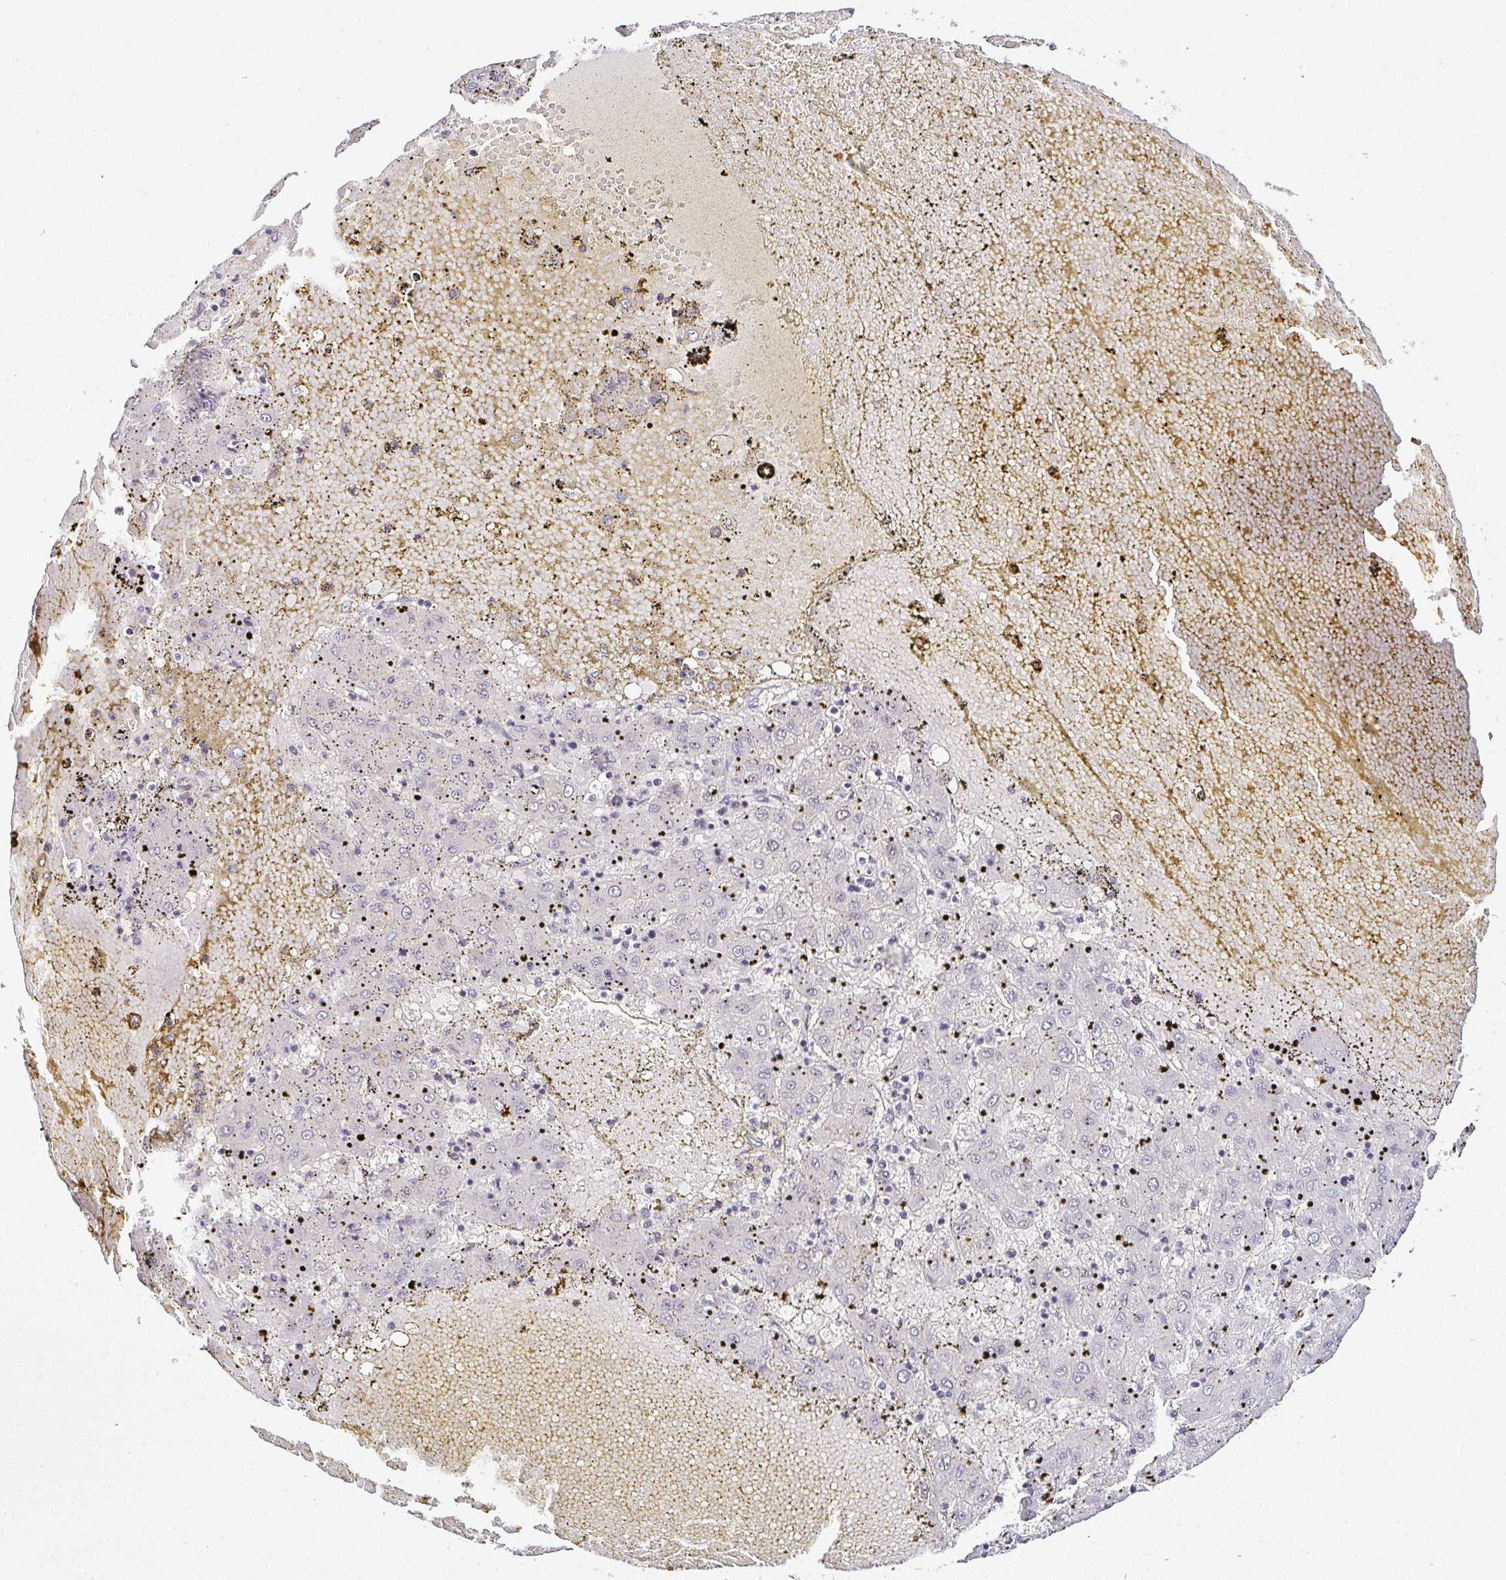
{"staining": {"intensity": "negative", "quantity": "none", "location": "none"}, "tissue": "liver cancer", "cell_type": "Tumor cells", "image_type": "cancer", "snomed": [{"axis": "morphology", "description": "Carcinoma, Hepatocellular, NOS"}, {"axis": "topography", "description": "Liver"}], "caption": "Protein analysis of liver hepatocellular carcinoma shows no significant expression in tumor cells.", "gene": "SERPINB3", "patient": {"sex": "male", "age": 72}}